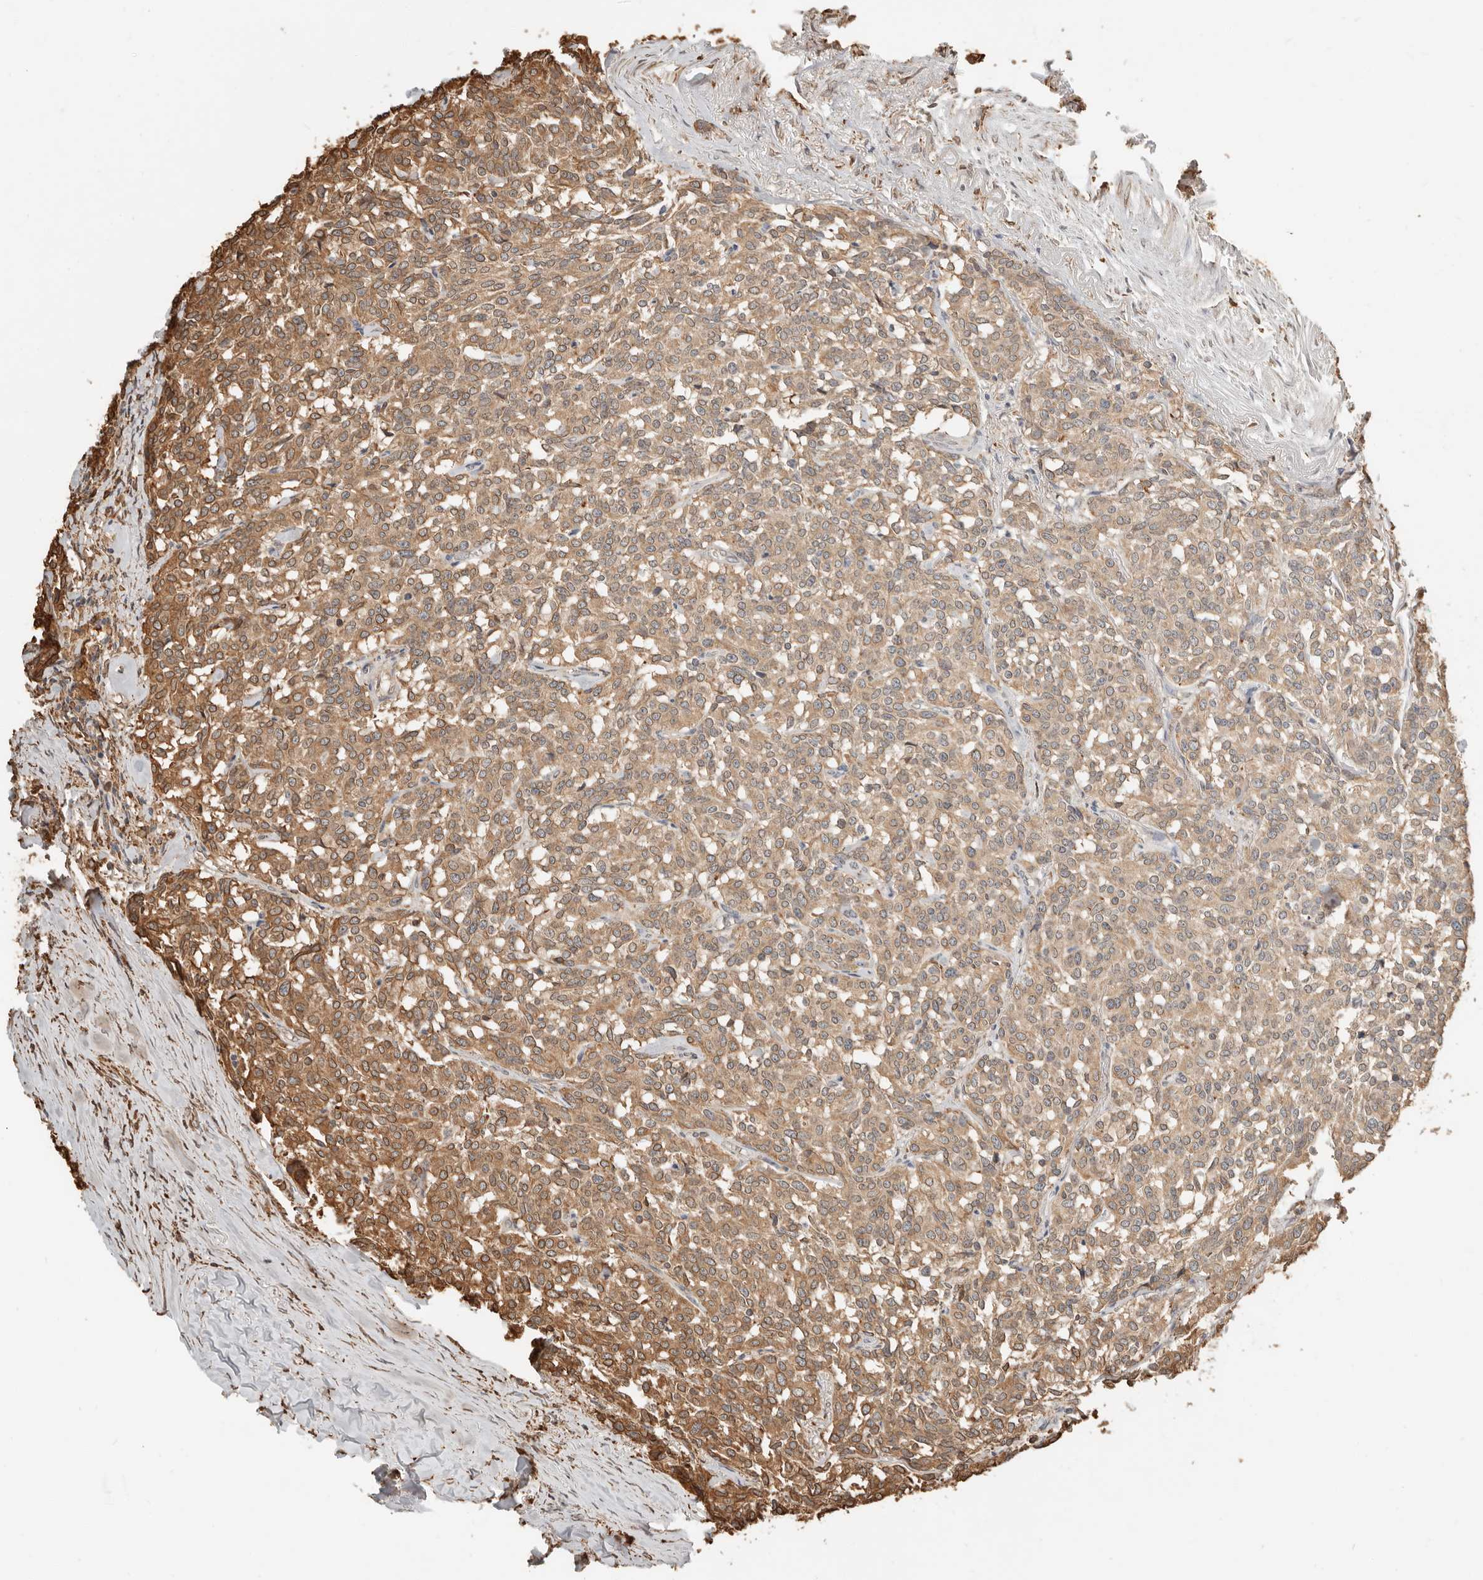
{"staining": {"intensity": "moderate", "quantity": ">75%", "location": "cytoplasmic/membranous"}, "tissue": "carcinoid", "cell_type": "Tumor cells", "image_type": "cancer", "snomed": [{"axis": "morphology", "description": "Carcinoid, malignant, NOS"}, {"axis": "topography", "description": "Lung"}], "caption": "Immunohistochemistry image of human carcinoid stained for a protein (brown), which reveals medium levels of moderate cytoplasmic/membranous positivity in about >75% of tumor cells.", "gene": "ARHGEF10L", "patient": {"sex": "female", "age": 46}}